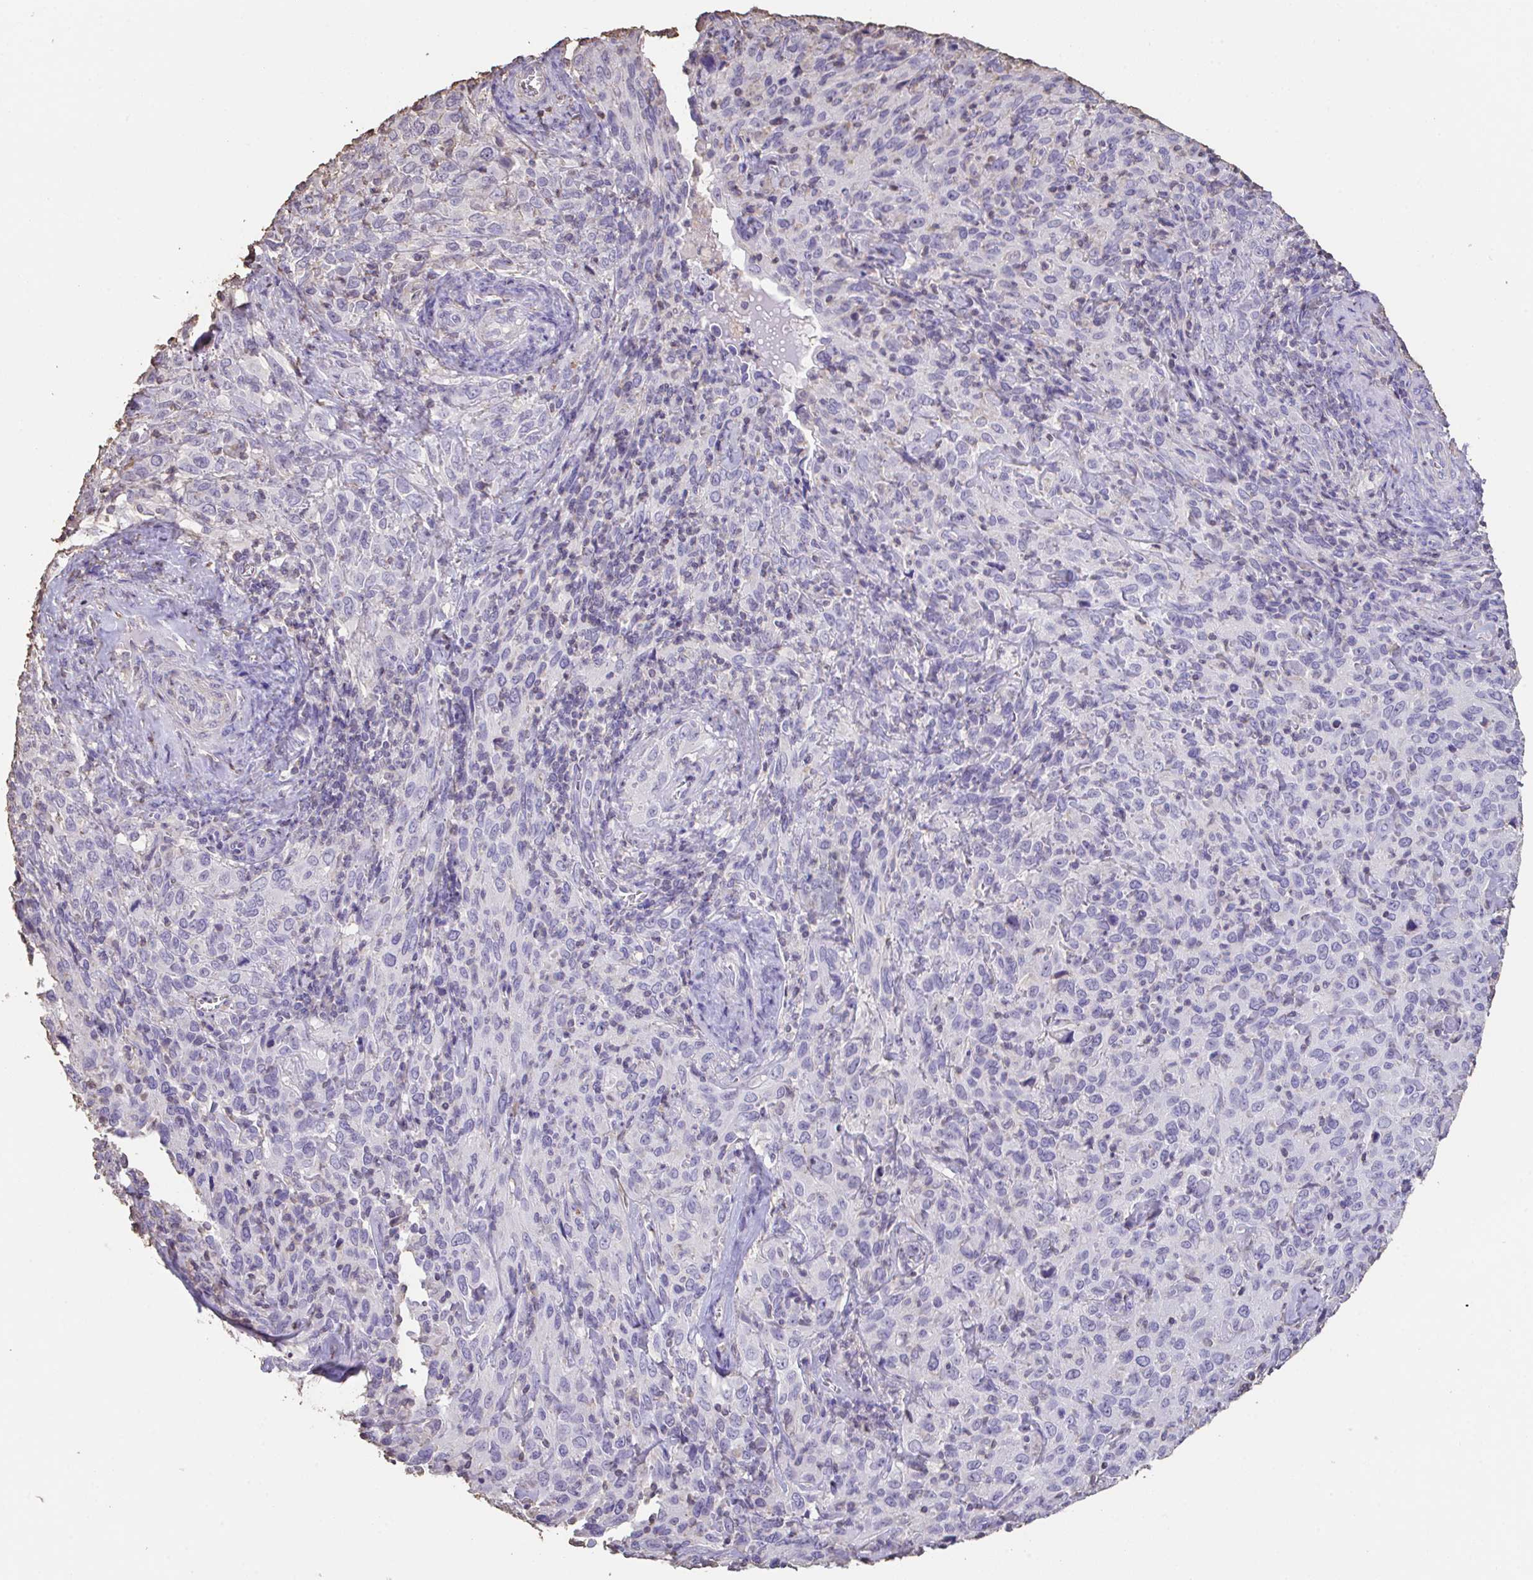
{"staining": {"intensity": "negative", "quantity": "none", "location": "none"}, "tissue": "cervical cancer", "cell_type": "Tumor cells", "image_type": "cancer", "snomed": [{"axis": "morphology", "description": "Normal tissue, NOS"}, {"axis": "morphology", "description": "Squamous cell carcinoma, NOS"}, {"axis": "topography", "description": "Cervix"}], "caption": "Tumor cells are negative for protein expression in human cervical cancer (squamous cell carcinoma). The staining is performed using DAB brown chromogen with nuclei counter-stained in using hematoxylin.", "gene": "IL23R", "patient": {"sex": "female", "age": 51}}